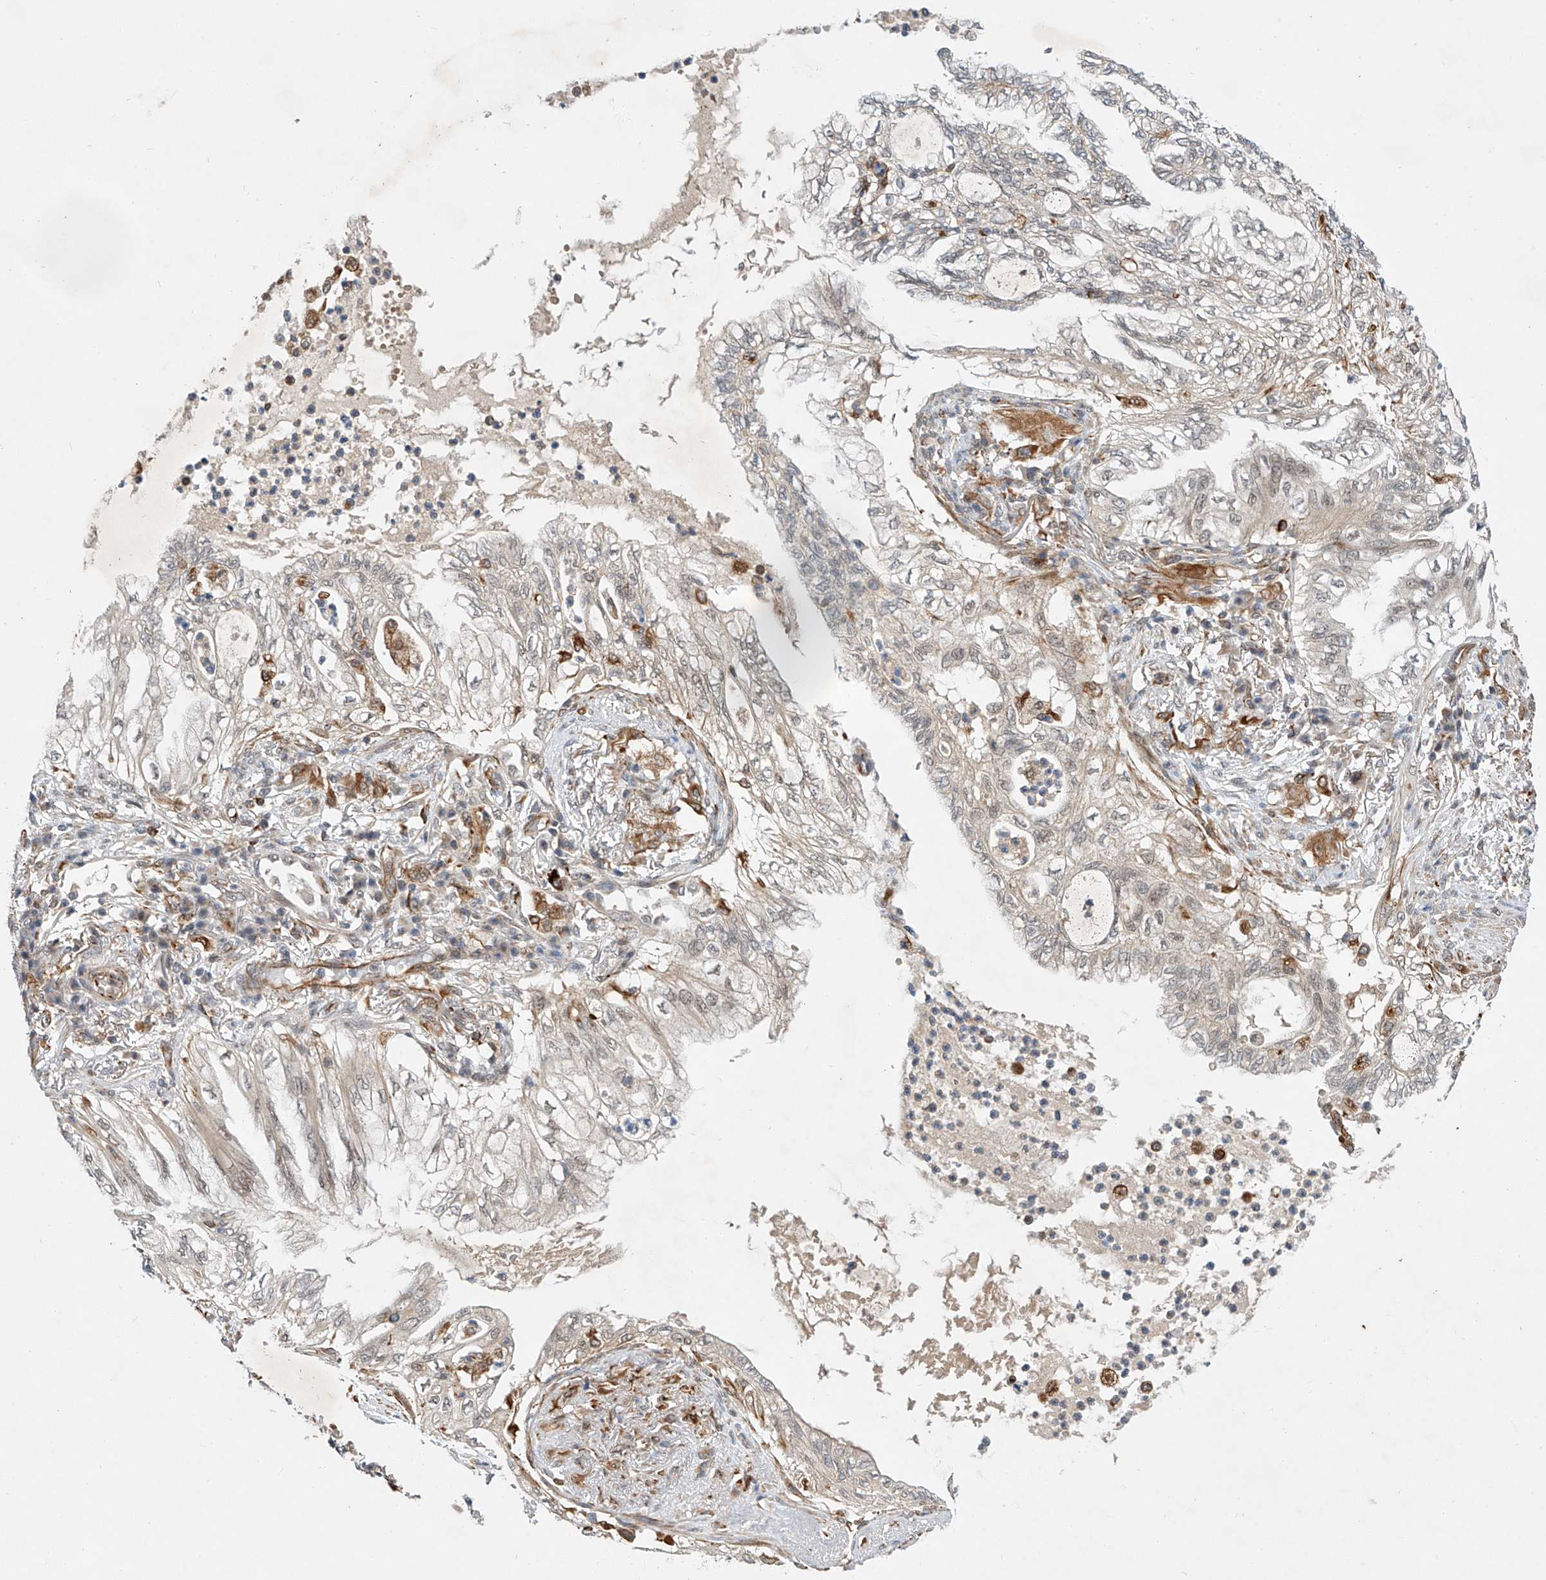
{"staining": {"intensity": "negative", "quantity": "none", "location": "none"}, "tissue": "lung cancer", "cell_type": "Tumor cells", "image_type": "cancer", "snomed": [{"axis": "morphology", "description": "Adenocarcinoma, NOS"}, {"axis": "topography", "description": "Lung"}], "caption": "High power microscopy image of an IHC micrograph of lung cancer, revealing no significant expression in tumor cells.", "gene": "AMD1", "patient": {"sex": "female", "age": 70}}